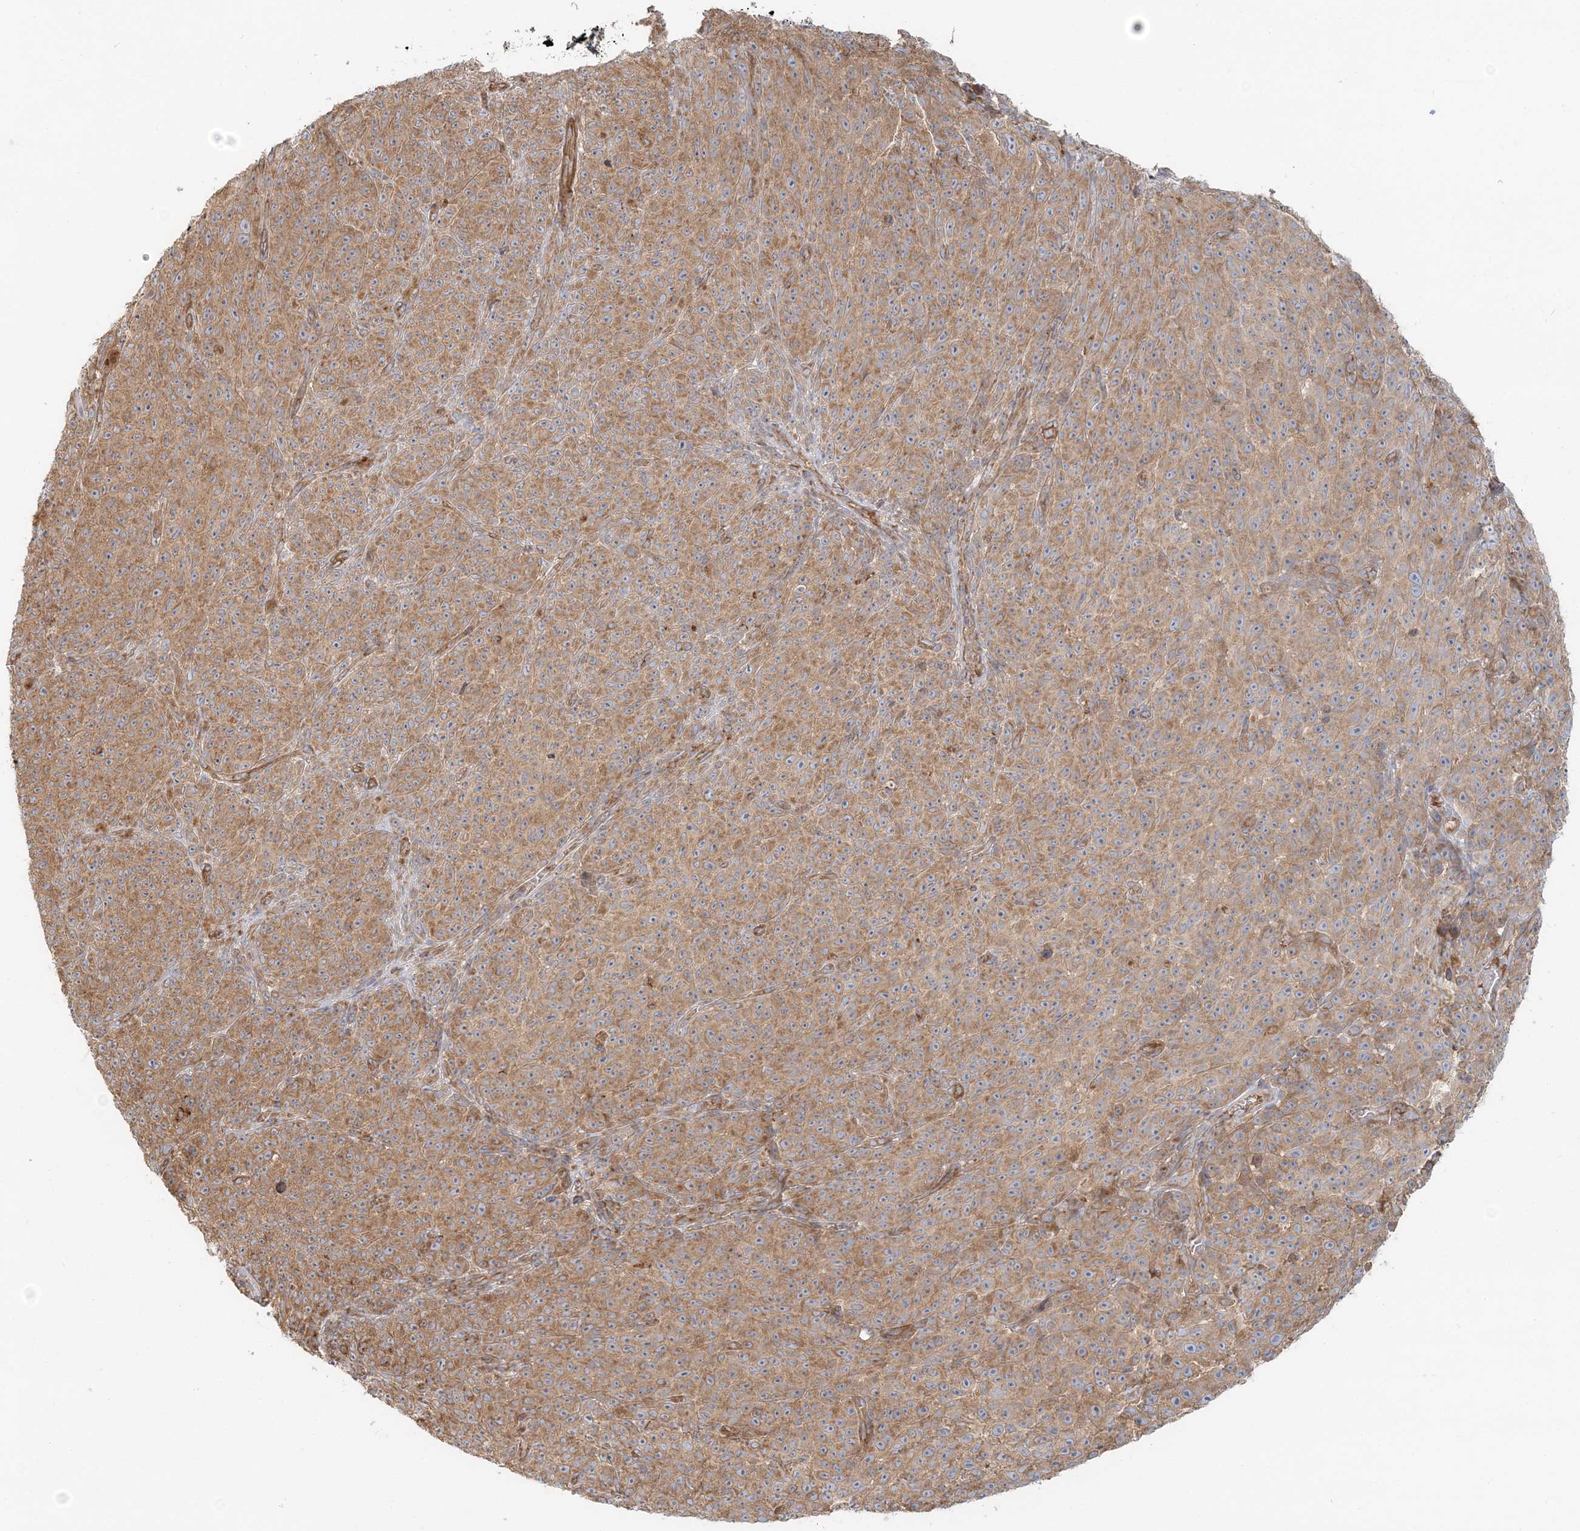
{"staining": {"intensity": "moderate", "quantity": ">75%", "location": "cytoplasmic/membranous"}, "tissue": "melanoma", "cell_type": "Tumor cells", "image_type": "cancer", "snomed": [{"axis": "morphology", "description": "Malignant melanoma, NOS"}, {"axis": "topography", "description": "Skin"}], "caption": "A brown stain labels moderate cytoplasmic/membranous expression of a protein in melanoma tumor cells.", "gene": "KIAA0232", "patient": {"sex": "female", "age": 82}}